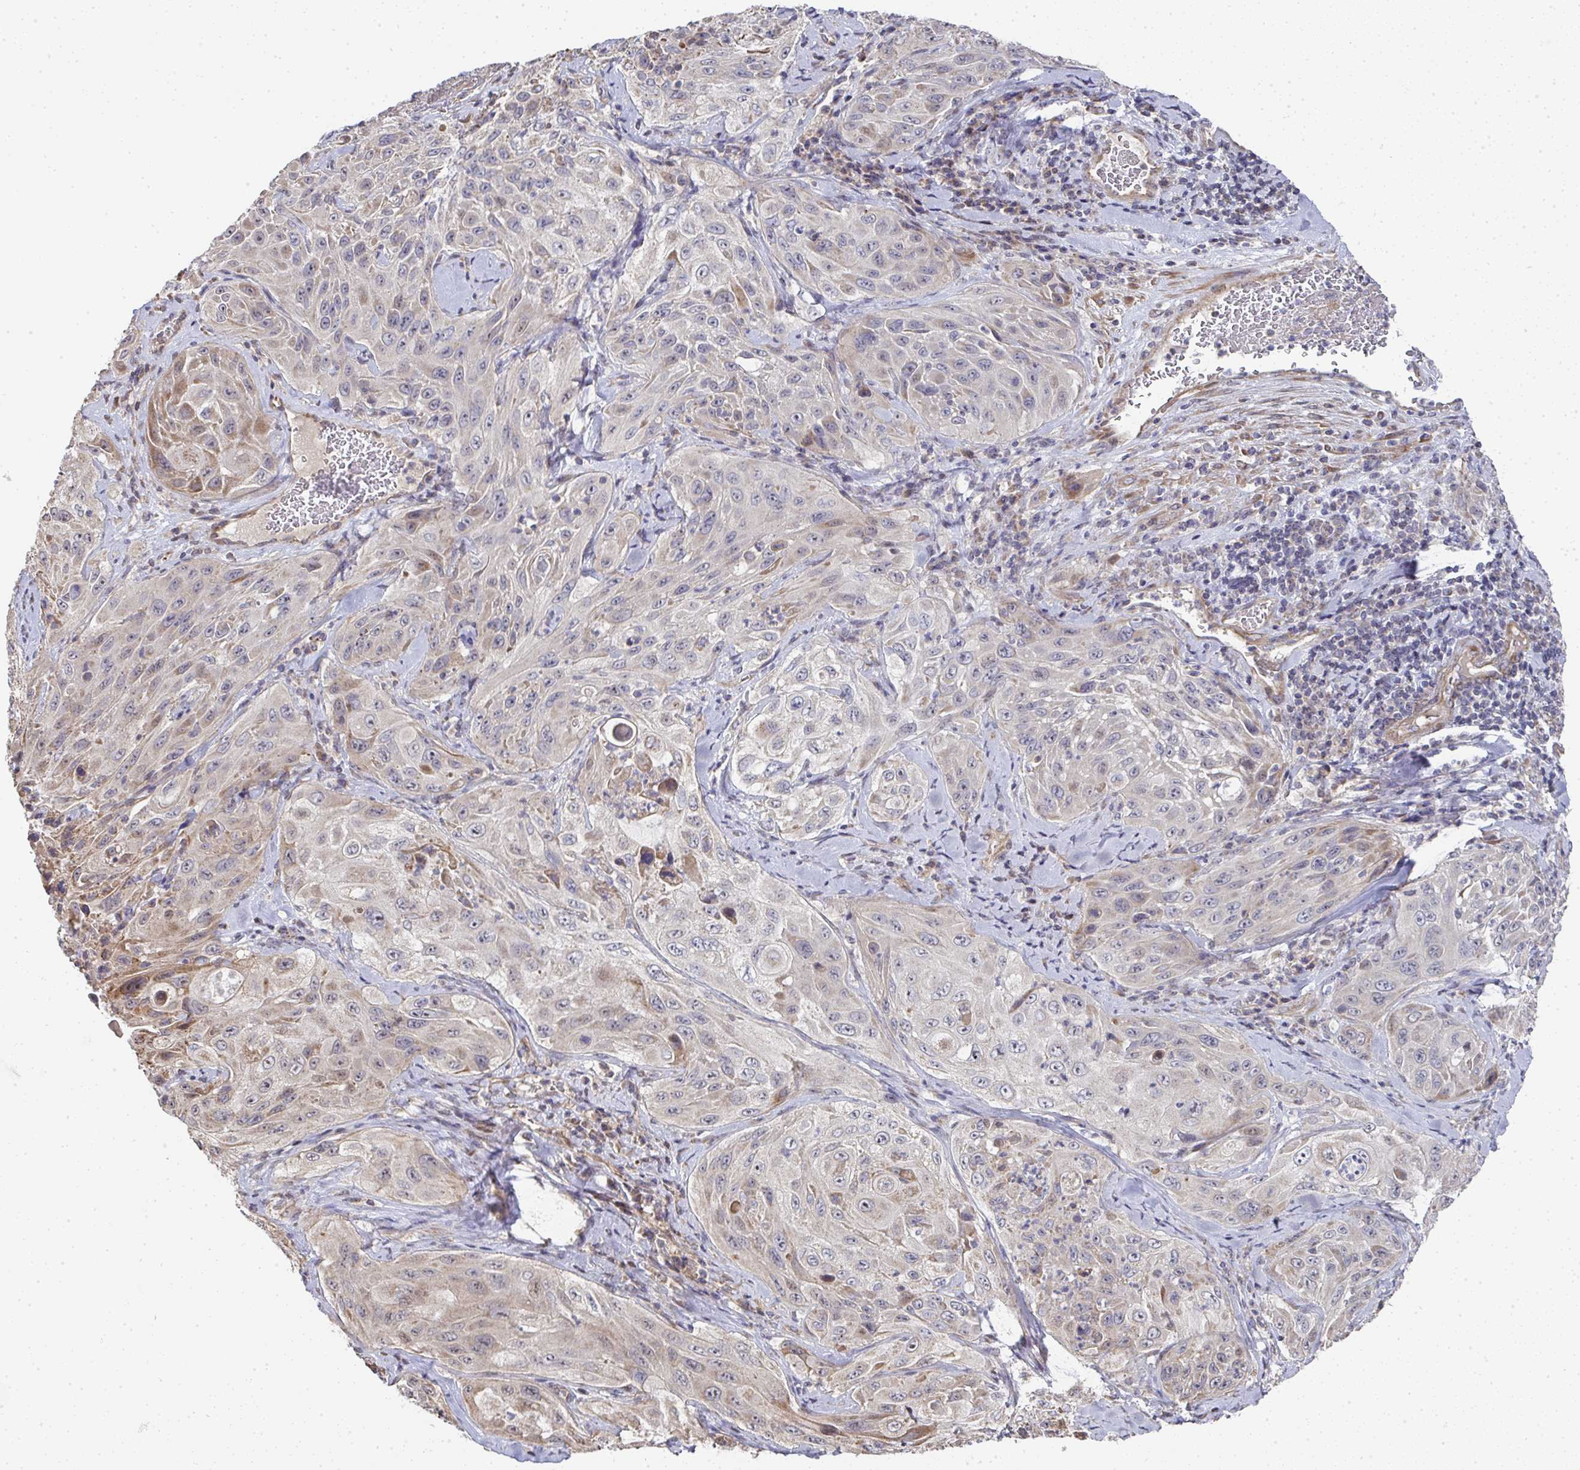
{"staining": {"intensity": "moderate", "quantity": "<25%", "location": "cytoplasmic/membranous"}, "tissue": "cervical cancer", "cell_type": "Tumor cells", "image_type": "cancer", "snomed": [{"axis": "morphology", "description": "Squamous cell carcinoma, NOS"}, {"axis": "topography", "description": "Cervix"}], "caption": "Tumor cells show low levels of moderate cytoplasmic/membranous expression in about <25% of cells in human squamous cell carcinoma (cervical).", "gene": "AGTPBP1", "patient": {"sex": "female", "age": 42}}